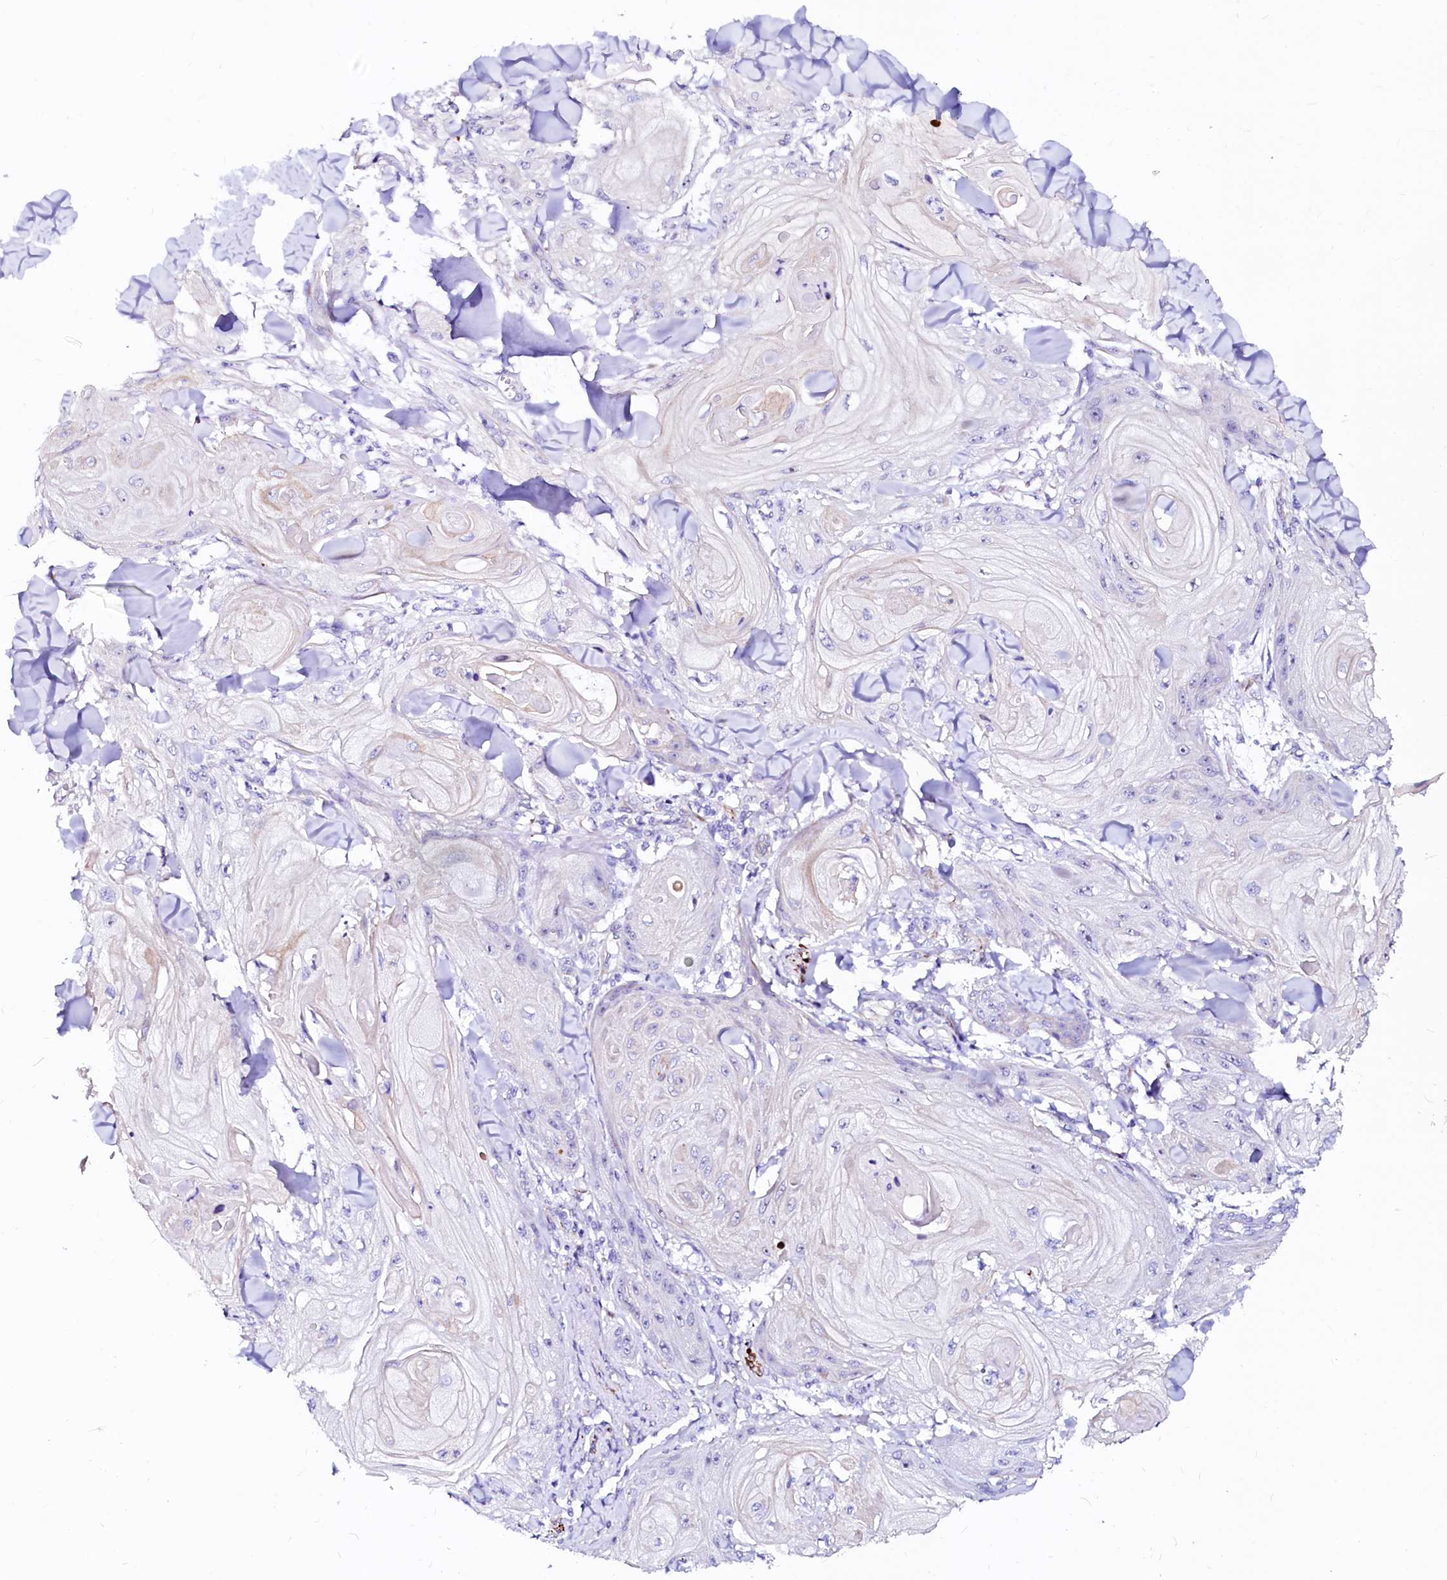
{"staining": {"intensity": "negative", "quantity": "none", "location": "none"}, "tissue": "skin cancer", "cell_type": "Tumor cells", "image_type": "cancer", "snomed": [{"axis": "morphology", "description": "Squamous cell carcinoma, NOS"}, {"axis": "topography", "description": "Skin"}], "caption": "An IHC histopathology image of skin cancer is shown. There is no staining in tumor cells of skin cancer.", "gene": "SFR1", "patient": {"sex": "male", "age": 74}}